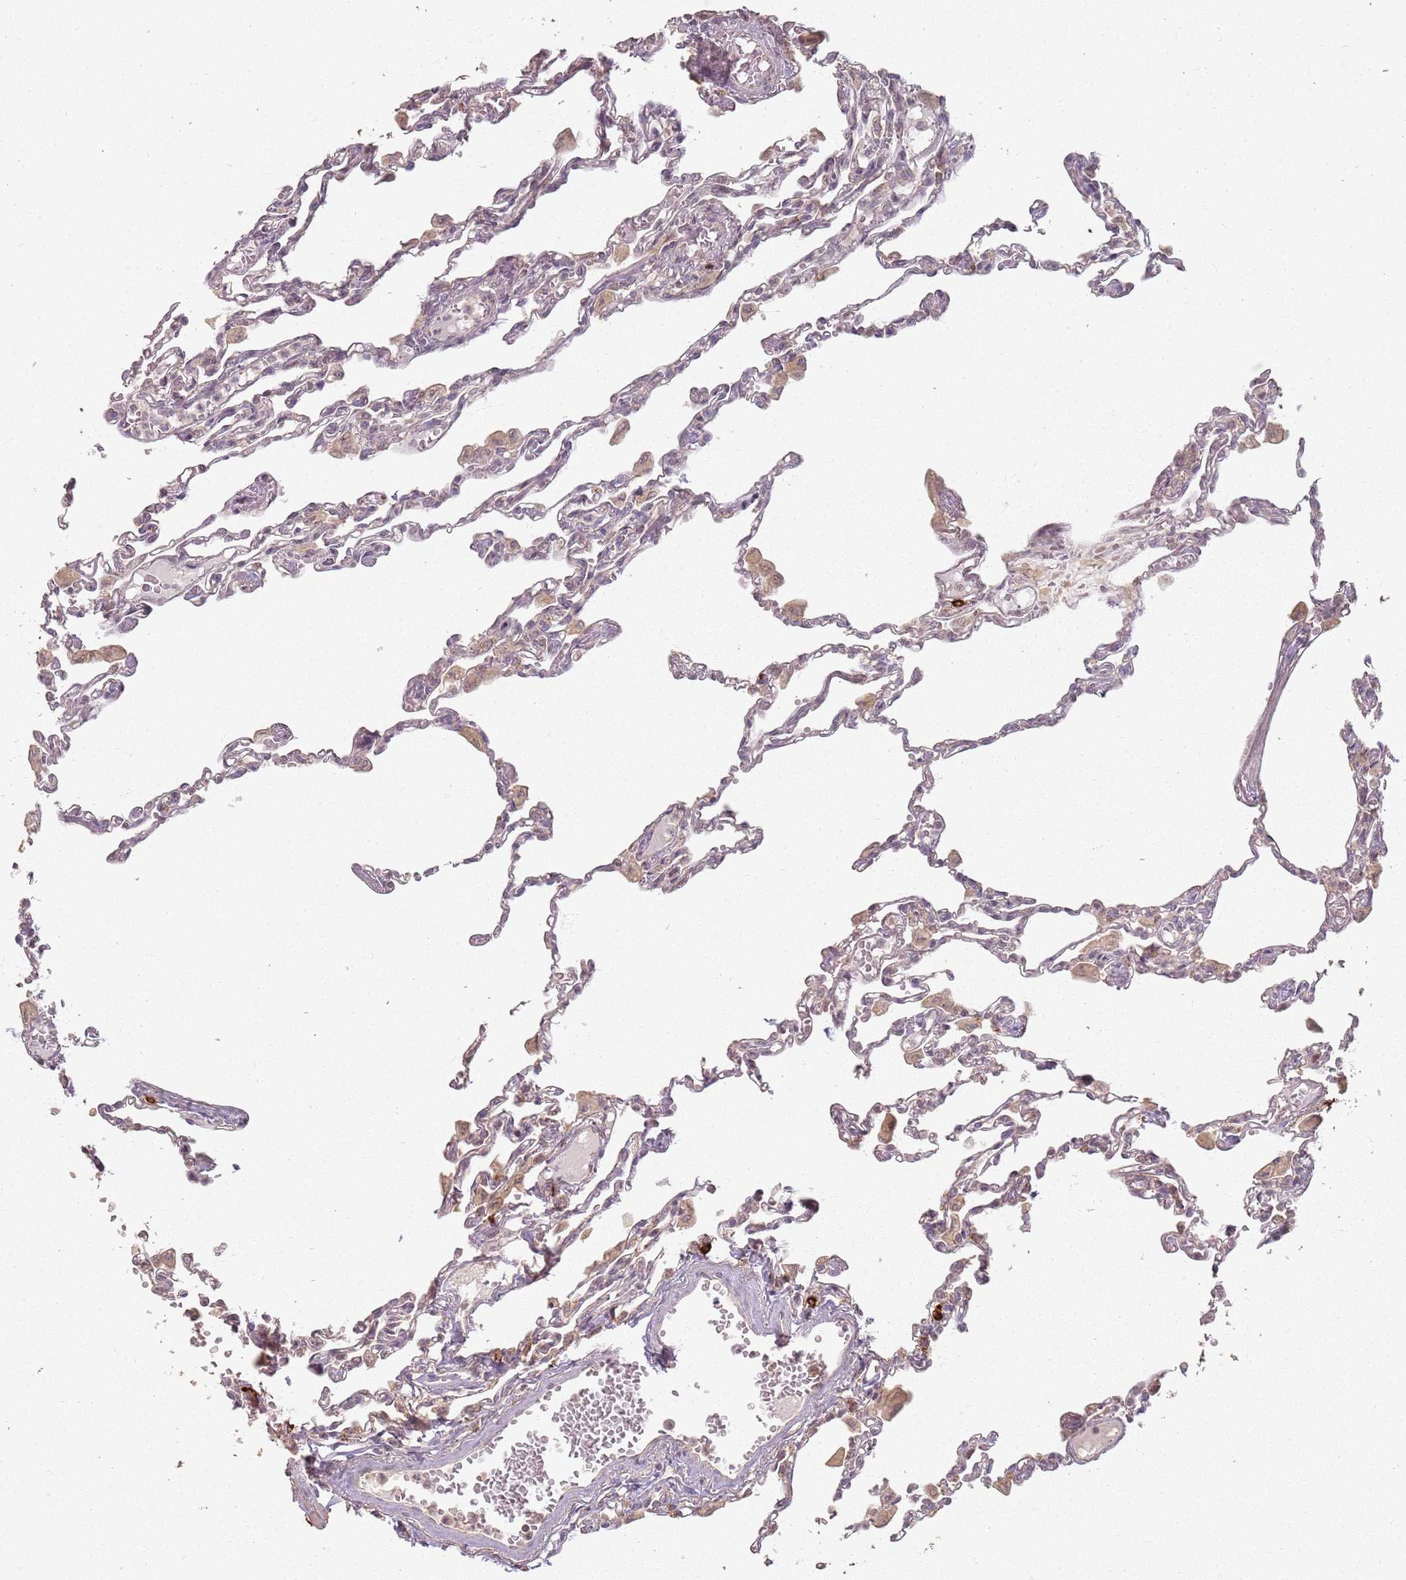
{"staining": {"intensity": "weak", "quantity": "<25%", "location": "cytoplasmic/membranous"}, "tissue": "lung", "cell_type": "Alveolar cells", "image_type": "normal", "snomed": [{"axis": "morphology", "description": "Normal tissue, NOS"}, {"axis": "topography", "description": "Bronchus"}, {"axis": "topography", "description": "Lung"}], "caption": "A high-resolution micrograph shows immunohistochemistry staining of benign lung, which displays no significant staining in alveolar cells.", "gene": "CCDC168", "patient": {"sex": "female", "age": 49}}